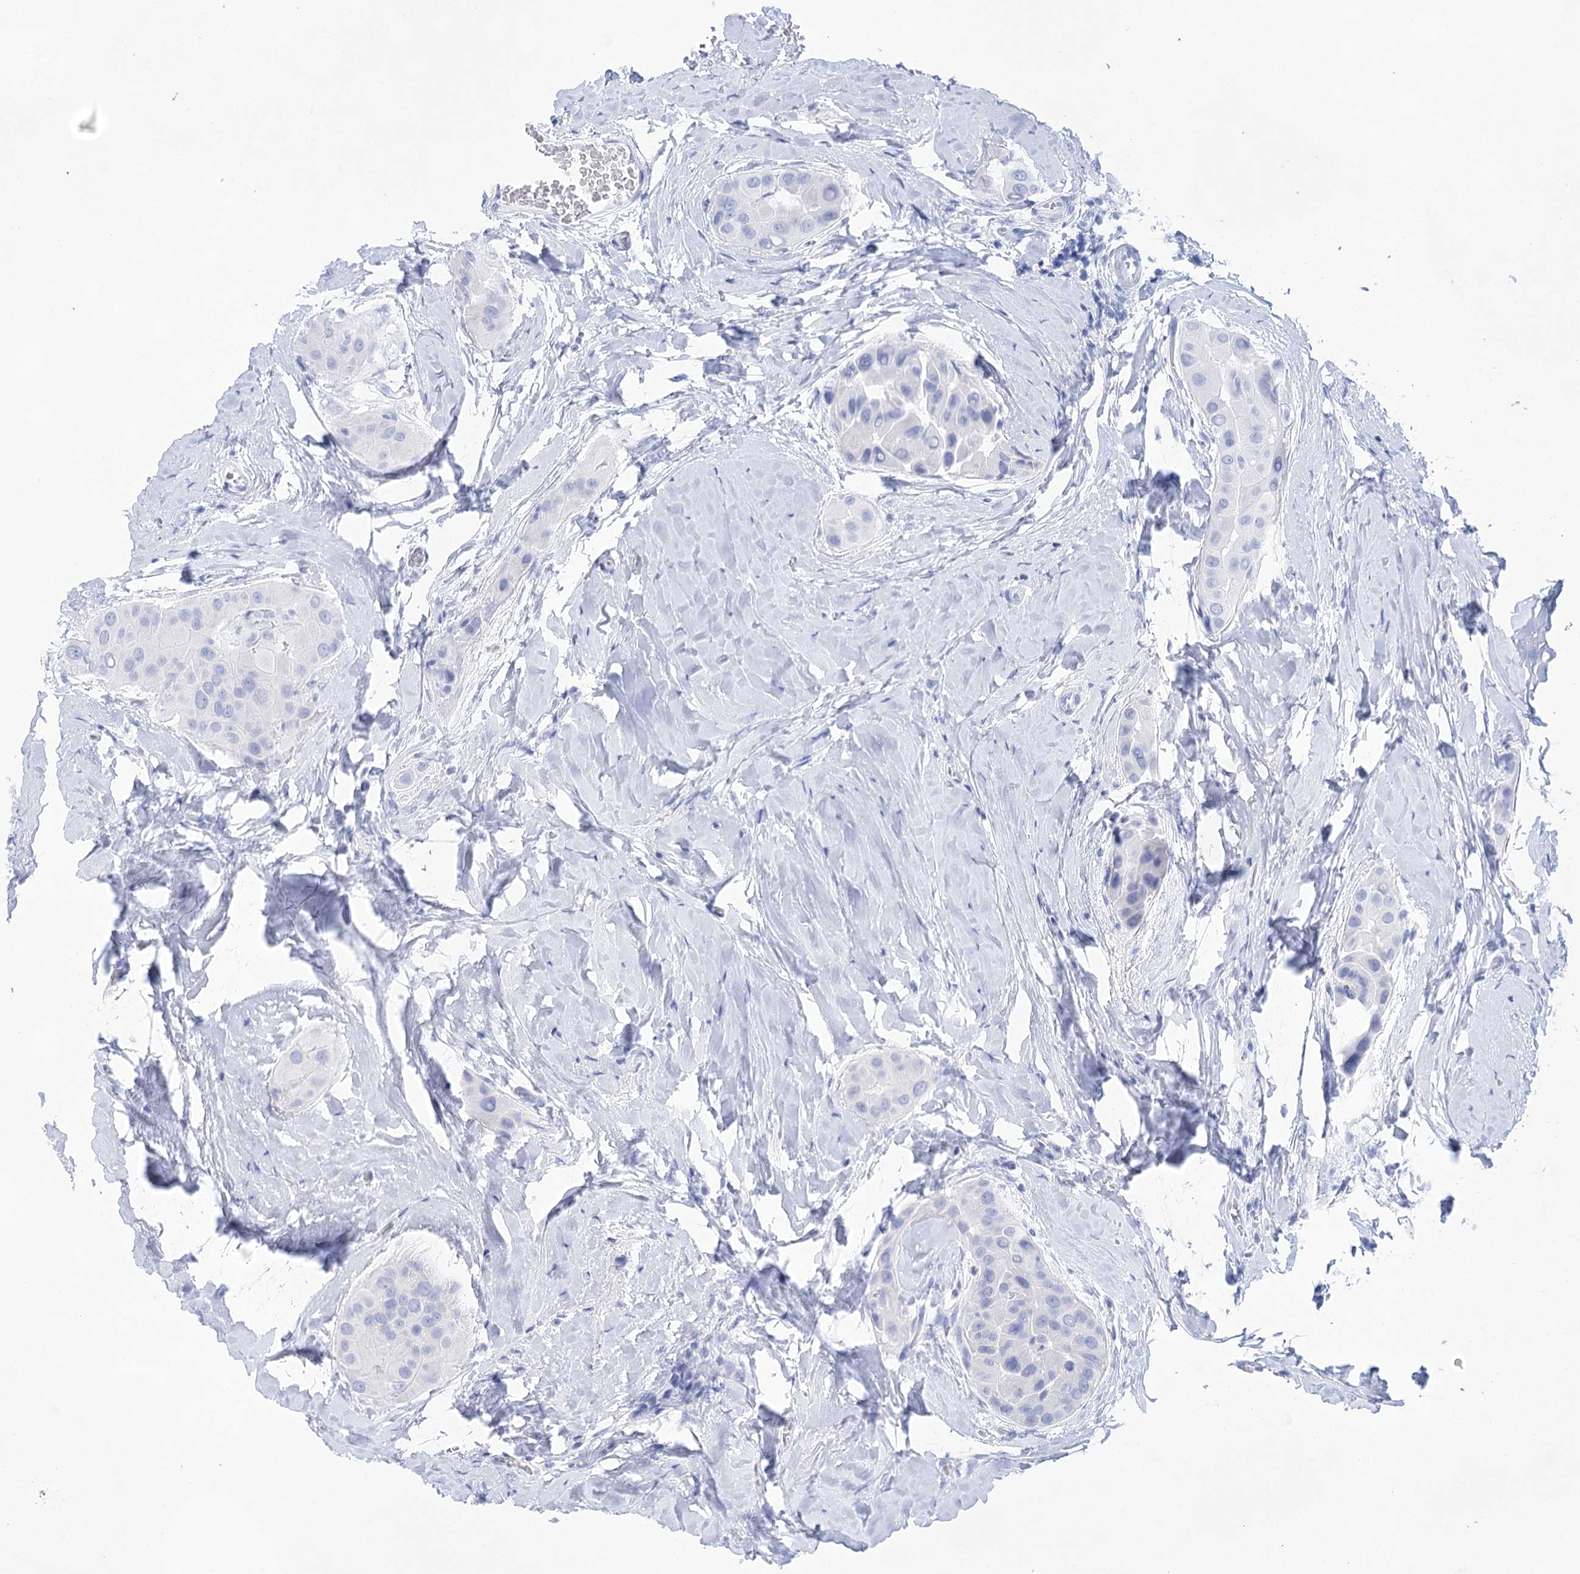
{"staining": {"intensity": "negative", "quantity": "none", "location": "none"}, "tissue": "thyroid cancer", "cell_type": "Tumor cells", "image_type": "cancer", "snomed": [{"axis": "morphology", "description": "Papillary adenocarcinoma, NOS"}, {"axis": "topography", "description": "Thyroid gland"}], "caption": "Histopathology image shows no protein staining in tumor cells of papillary adenocarcinoma (thyroid) tissue.", "gene": "LALBA", "patient": {"sex": "male", "age": 33}}